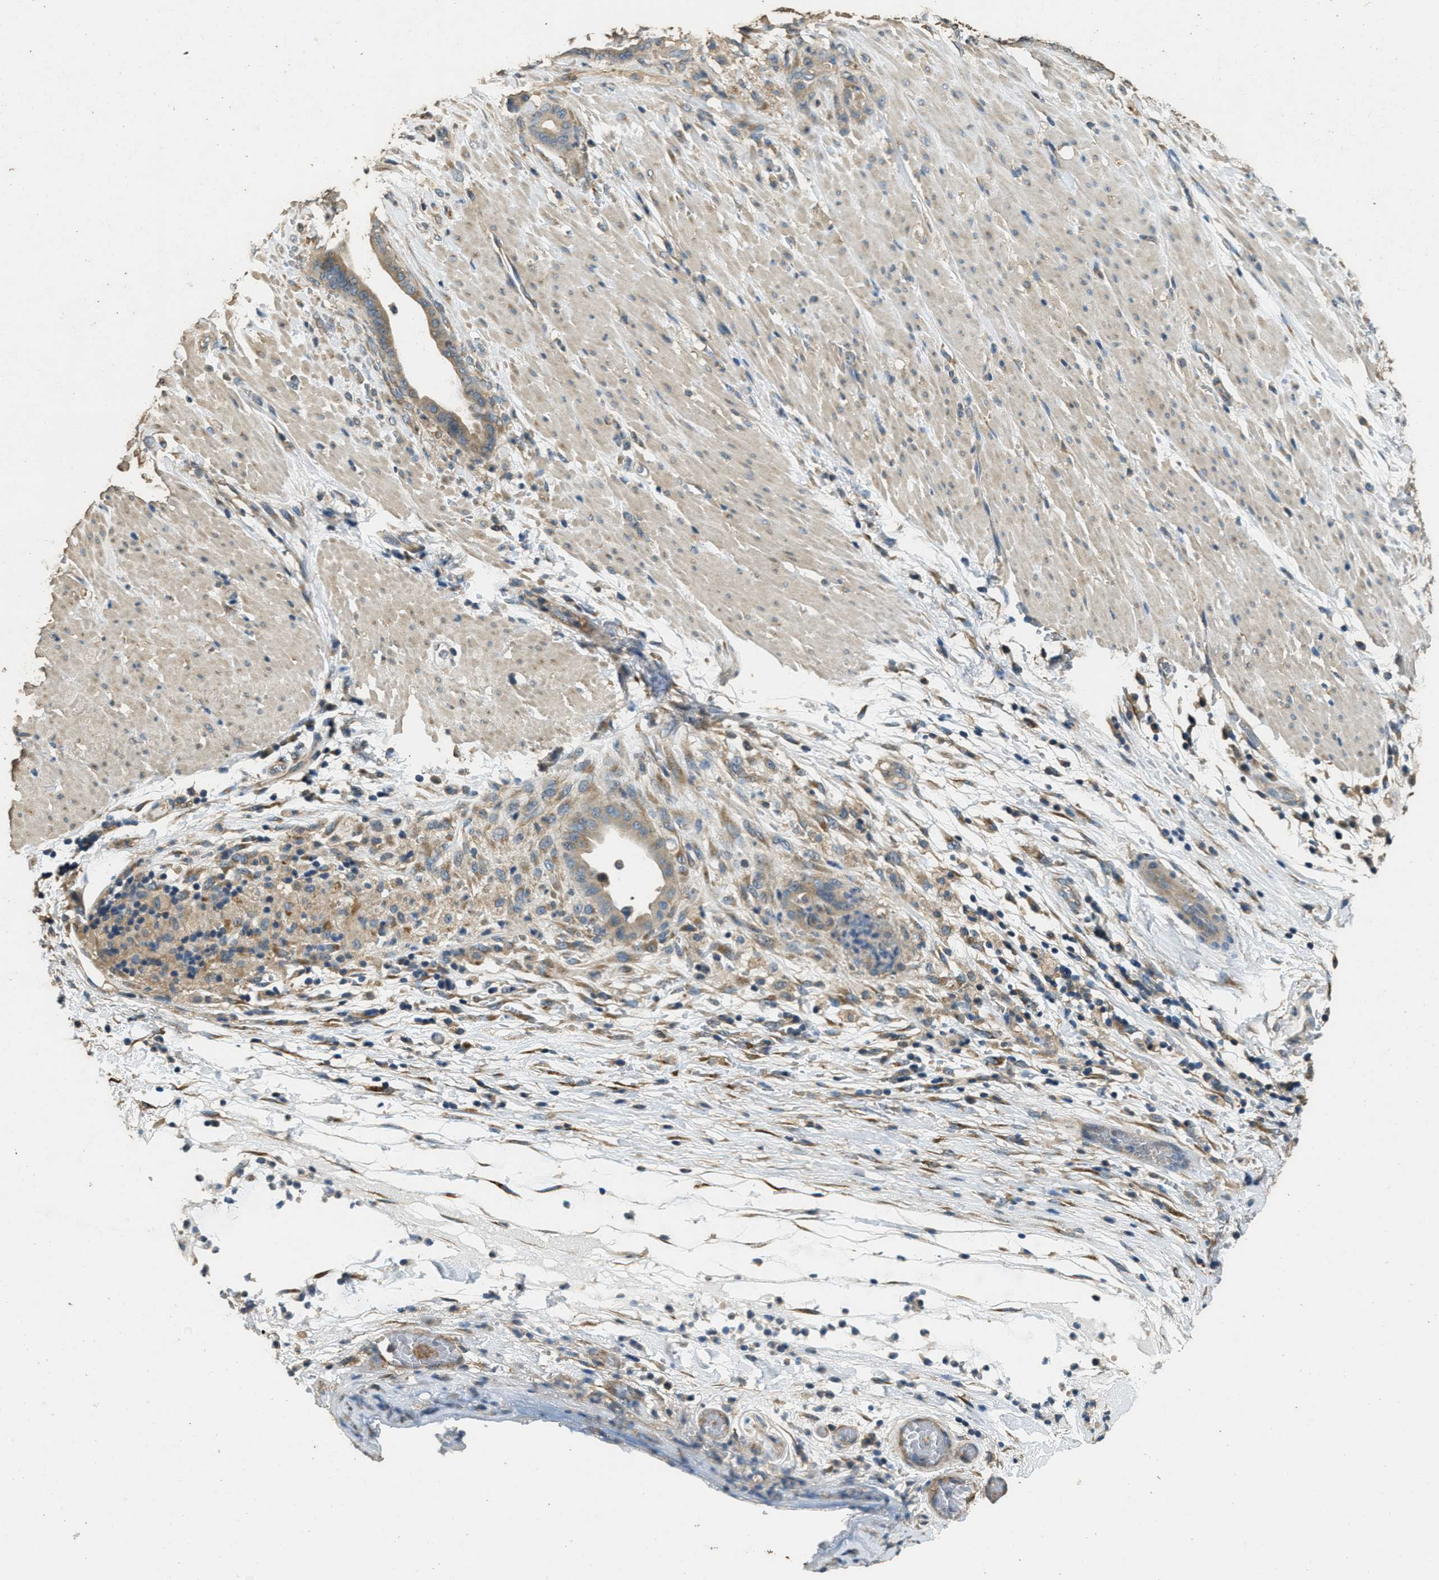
{"staining": {"intensity": "weak", "quantity": ">75%", "location": "cytoplasmic/membranous"}, "tissue": "pancreatic cancer", "cell_type": "Tumor cells", "image_type": "cancer", "snomed": [{"axis": "morphology", "description": "Adenocarcinoma, NOS"}, {"axis": "topography", "description": "Pancreas"}], "caption": "Weak cytoplasmic/membranous staining for a protein is present in approximately >75% of tumor cells of pancreatic cancer (adenocarcinoma) using IHC.", "gene": "RAB6B", "patient": {"sex": "male", "age": 63}}